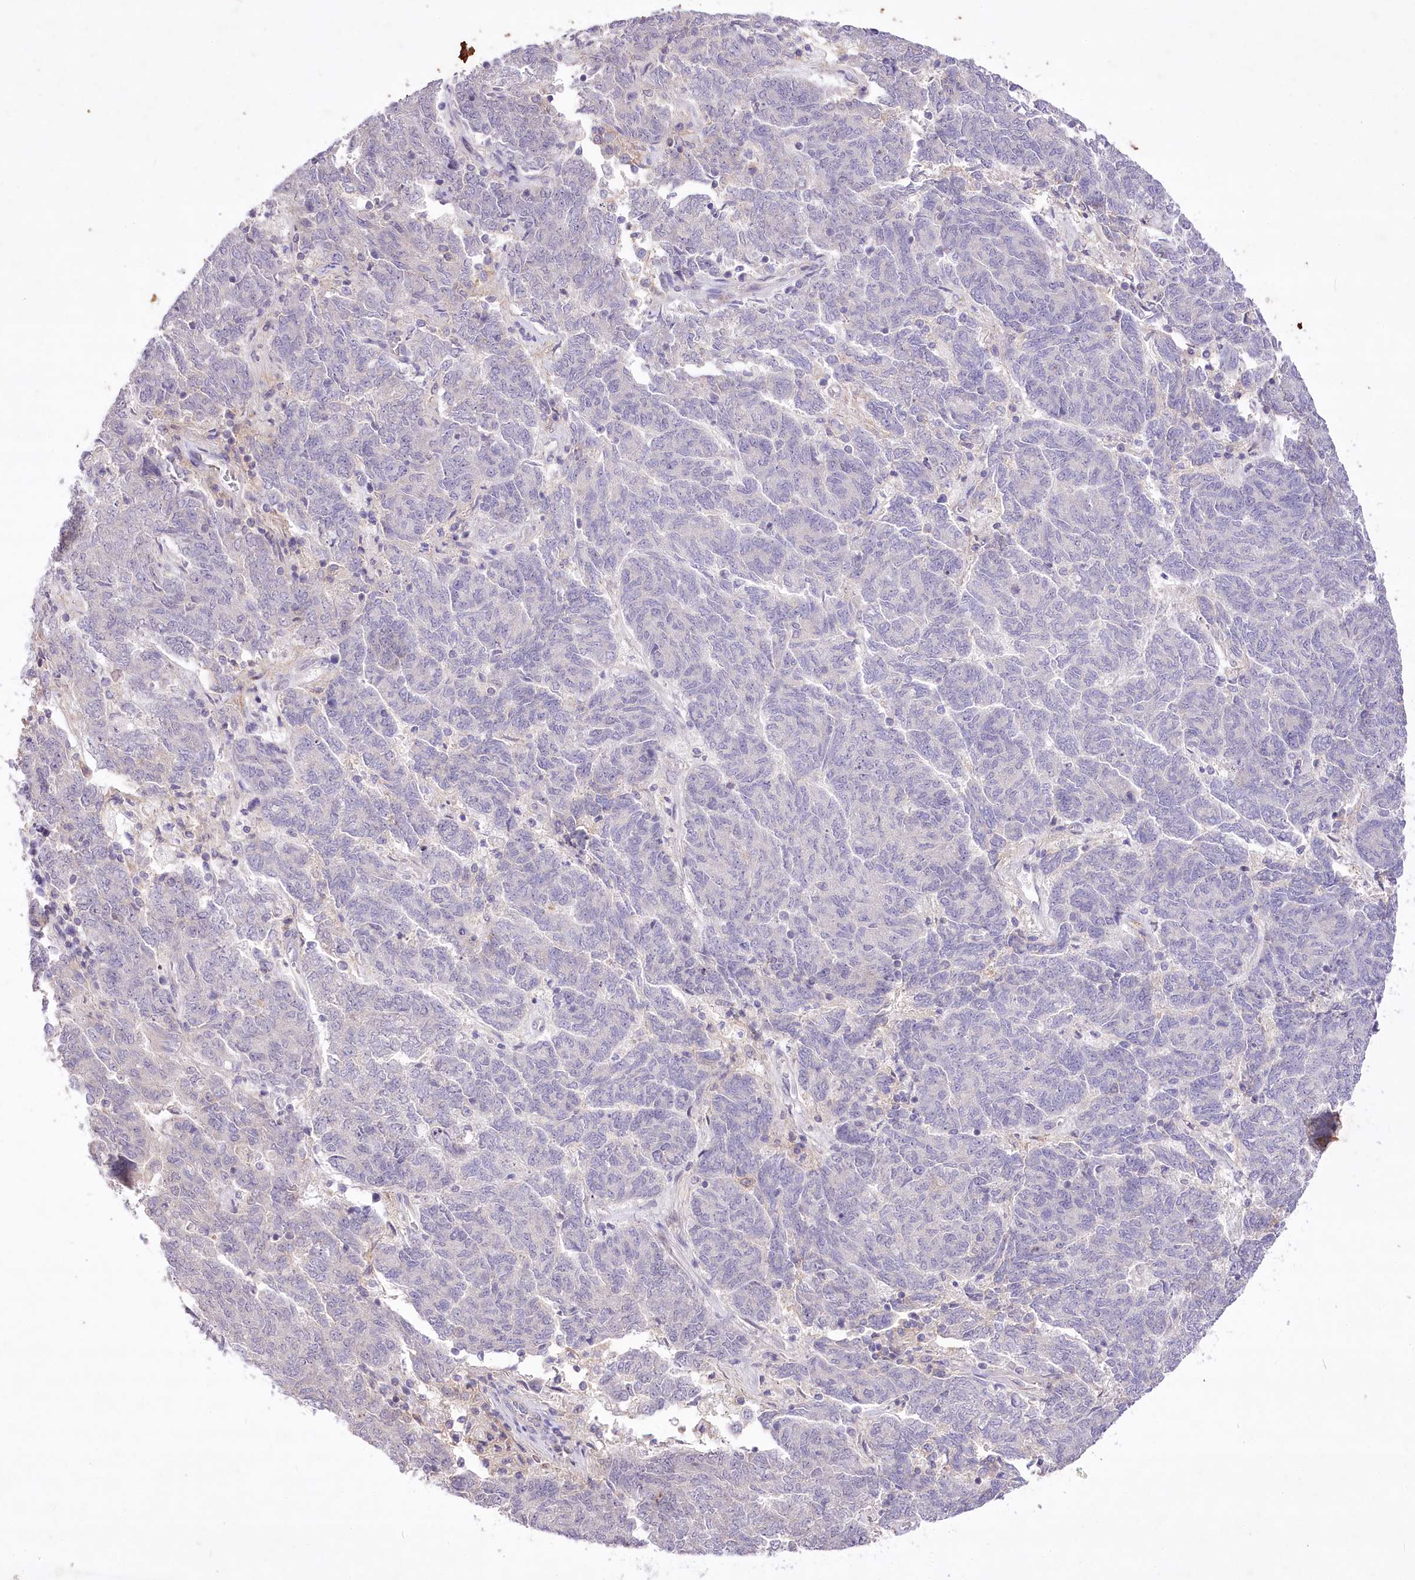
{"staining": {"intensity": "negative", "quantity": "none", "location": "none"}, "tissue": "endometrial cancer", "cell_type": "Tumor cells", "image_type": "cancer", "snomed": [{"axis": "morphology", "description": "Adenocarcinoma, NOS"}, {"axis": "topography", "description": "Endometrium"}], "caption": "There is no significant staining in tumor cells of endometrial adenocarcinoma.", "gene": "ENPP1", "patient": {"sex": "female", "age": 80}}